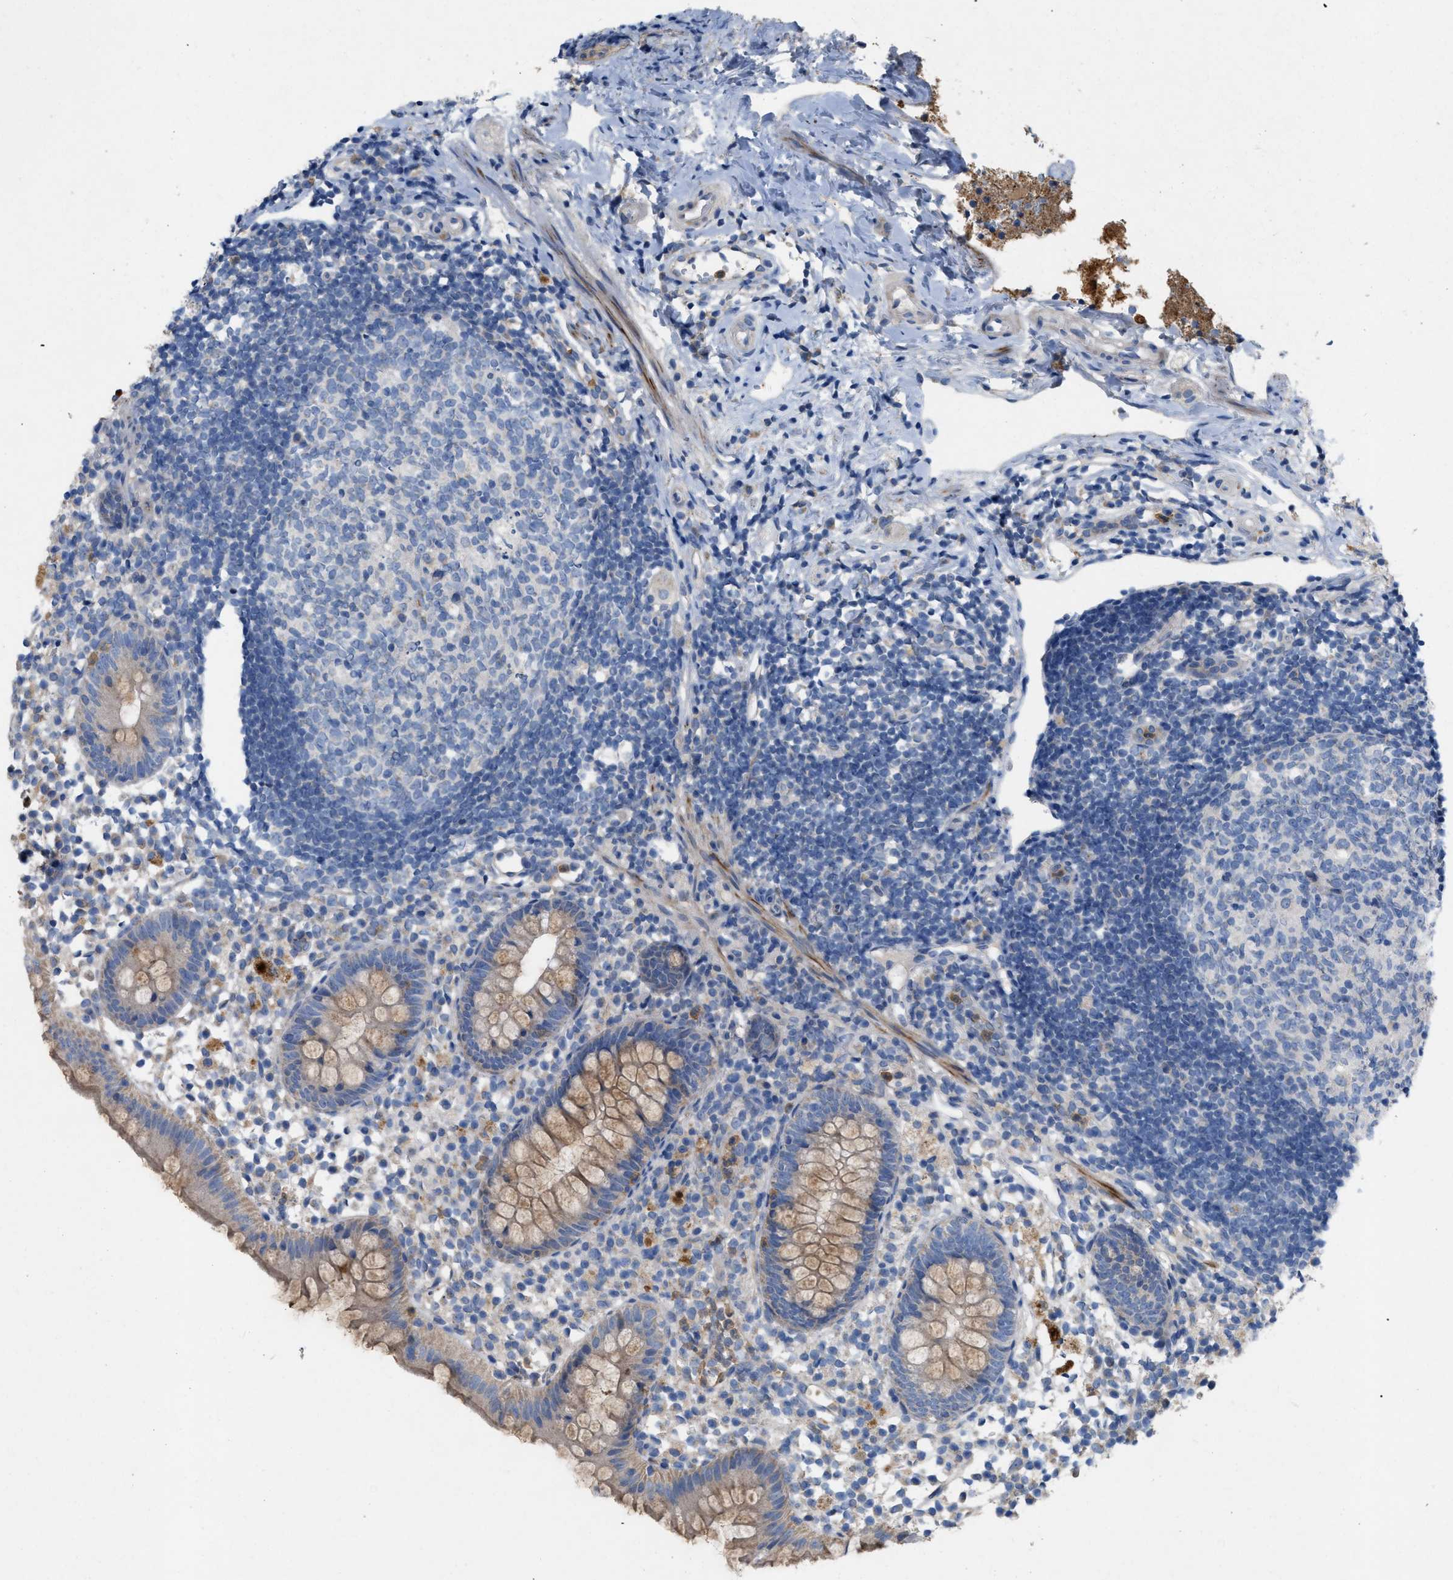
{"staining": {"intensity": "moderate", "quantity": ">75%", "location": "cytoplasmic/membranous"}, "tissue": "appendix", "cell_type": "Glandular cells", "image_type": "normal", "snomed": [{"axis": "morphology", "description": "Normal tissue, NOS"}, {"axis": "topography", "description": "Appendix"}], "caption": "Immunohistochemistry image of unremarkable appendix: human appendix stained using immunohistochemistry (IHC) displays medium levels of moderate protein expression localized specifically in the cytoplasmic/membranous of glandular cells, appearing as a cytoplasmic/membranous brown color.", "gene": "PLPPR5", "patient": {"sex": "female", "age": 20}}